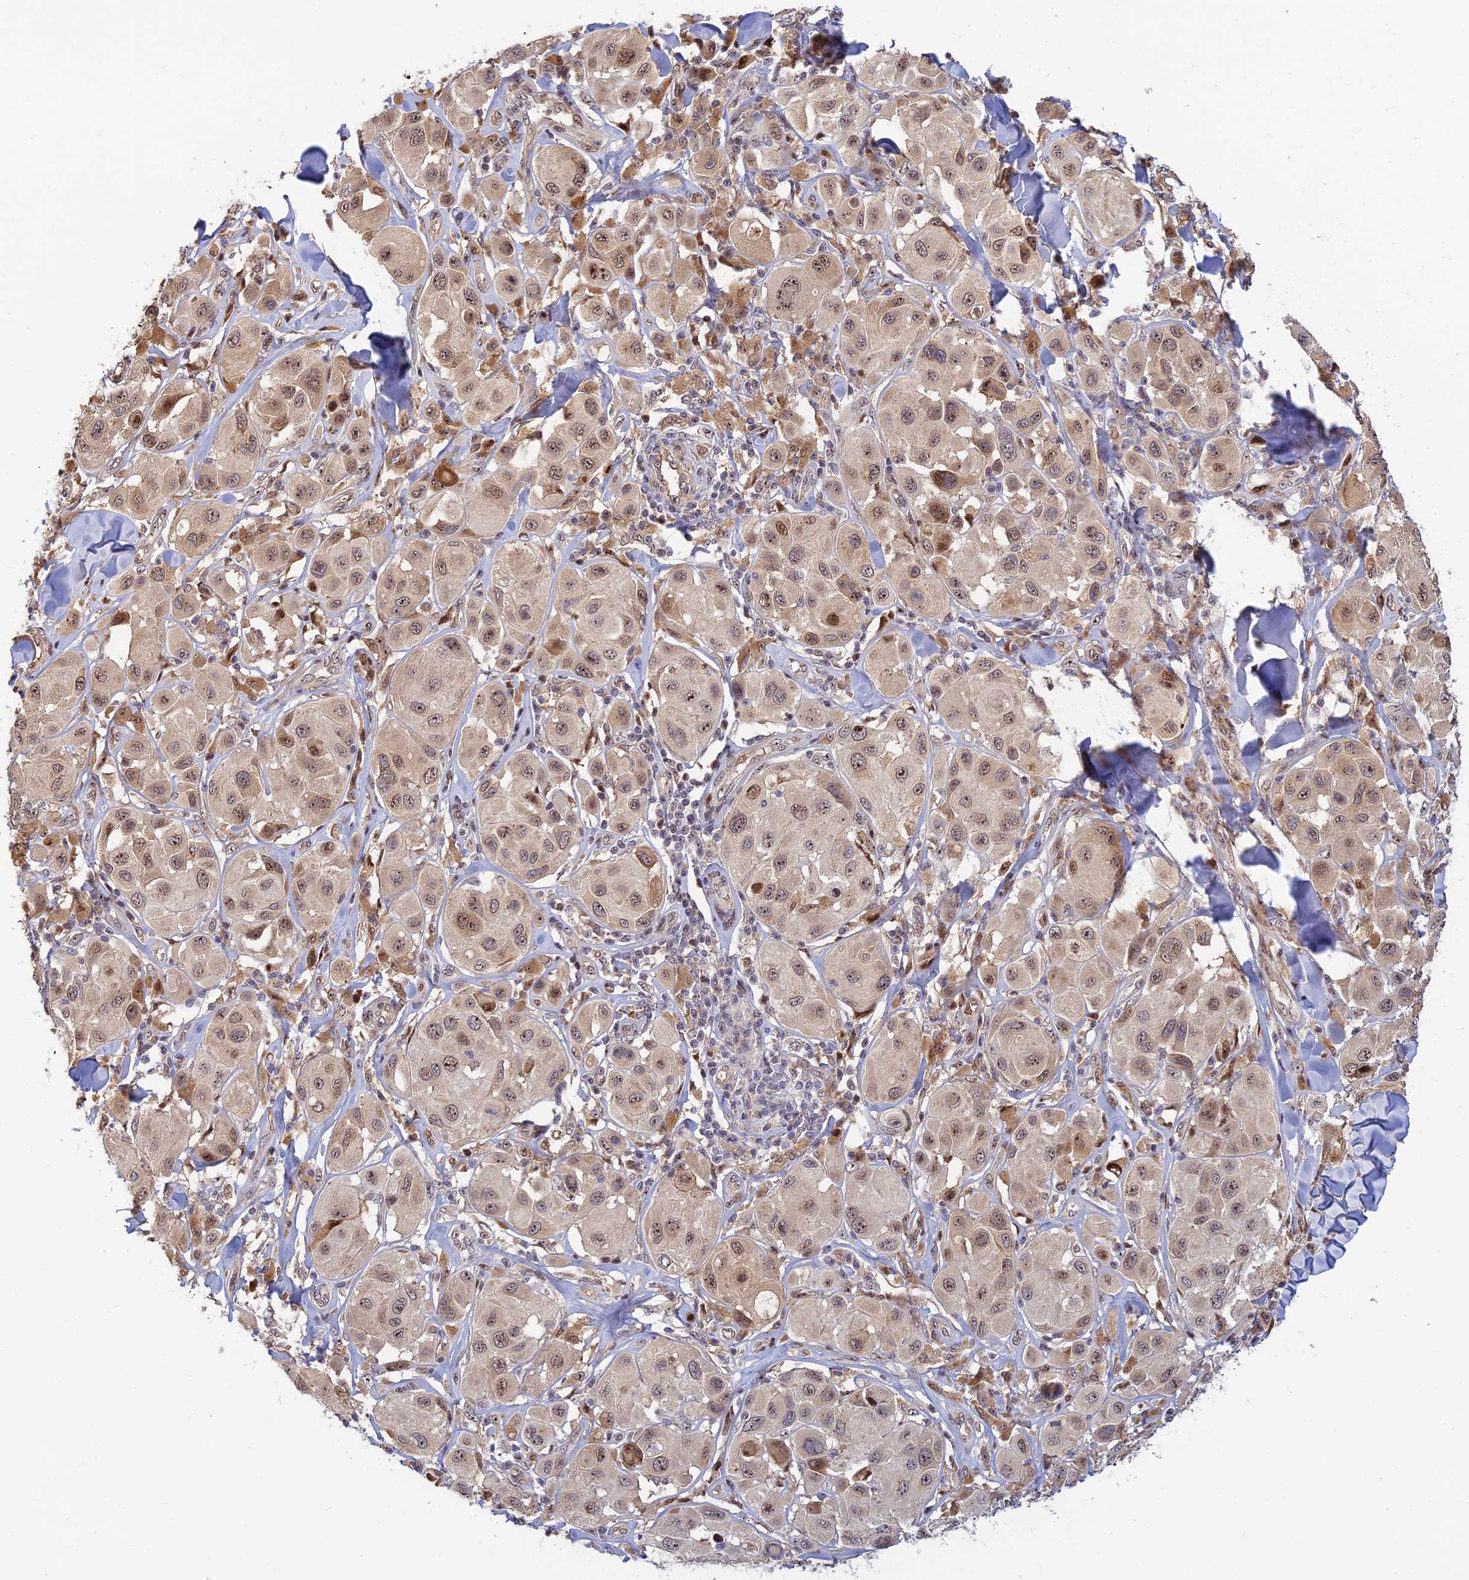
{"staining": {"intensity": "moderate", "quantity": "25%-75%", "location": "cytoplasmic/membranous,nuclear"}, "tissue": "melanoma", "cell_type": "Tumor cells", "image_type": "cancer", "snomed": [{"axis": "morphology", "description": "Malignant melanoma, Metastatic site"}, {"axis": "topography", "description": "Skin"}], "caption": "A medium amount of moderate cytoplasmic/membranous and nuclear expression is seen in about 25%-75% of tumor cells in melanoma tissue.", "gene": "UFSP2", "patient": {"sex": "male", "age": 41}}